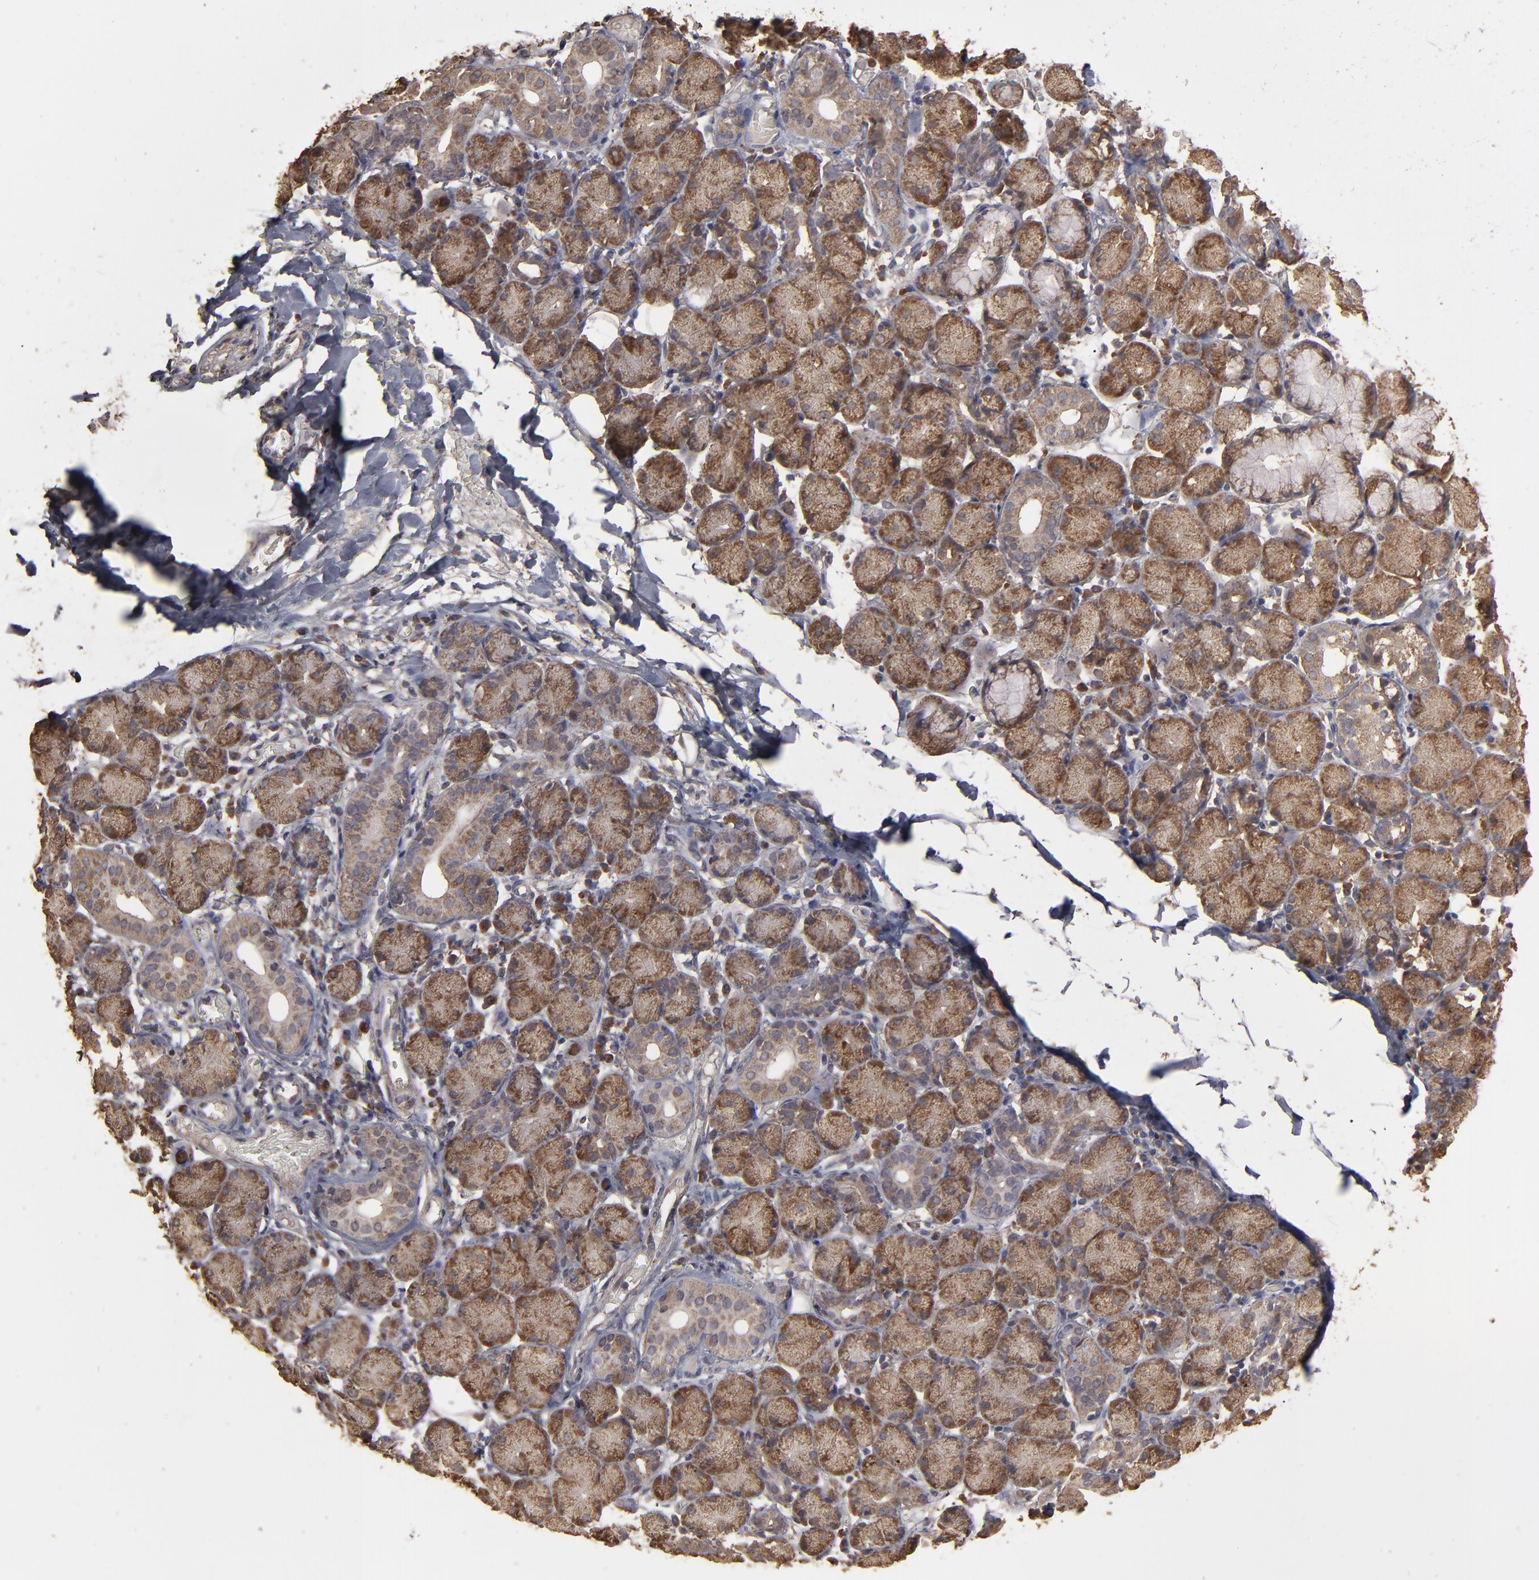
{"staining": {"intensity": "moderate", "quantity": ">75%", "location": "cytoplasmic/membranous"}, "tissue": "salivary gland", "cell_type": "Glandular cells", "image_type": "normal", "snomed": [{"axis": "morphology", "description": "Normal tissue, NOS"}, {"axis": "topography", "description": "Salivary gland"}], "caption": "Protein expression analysis of normal salivary gland exhibits moderate cytoplasmic/membranous staining in approximately >75% of glandular cells. The protein of interest is stained brown, and the nuclei are stained in blue (DAB IHC with brightfield microscopy, high magnification).", "gene": "MMP2", "patient": {"sex": "female", "age": 24}}